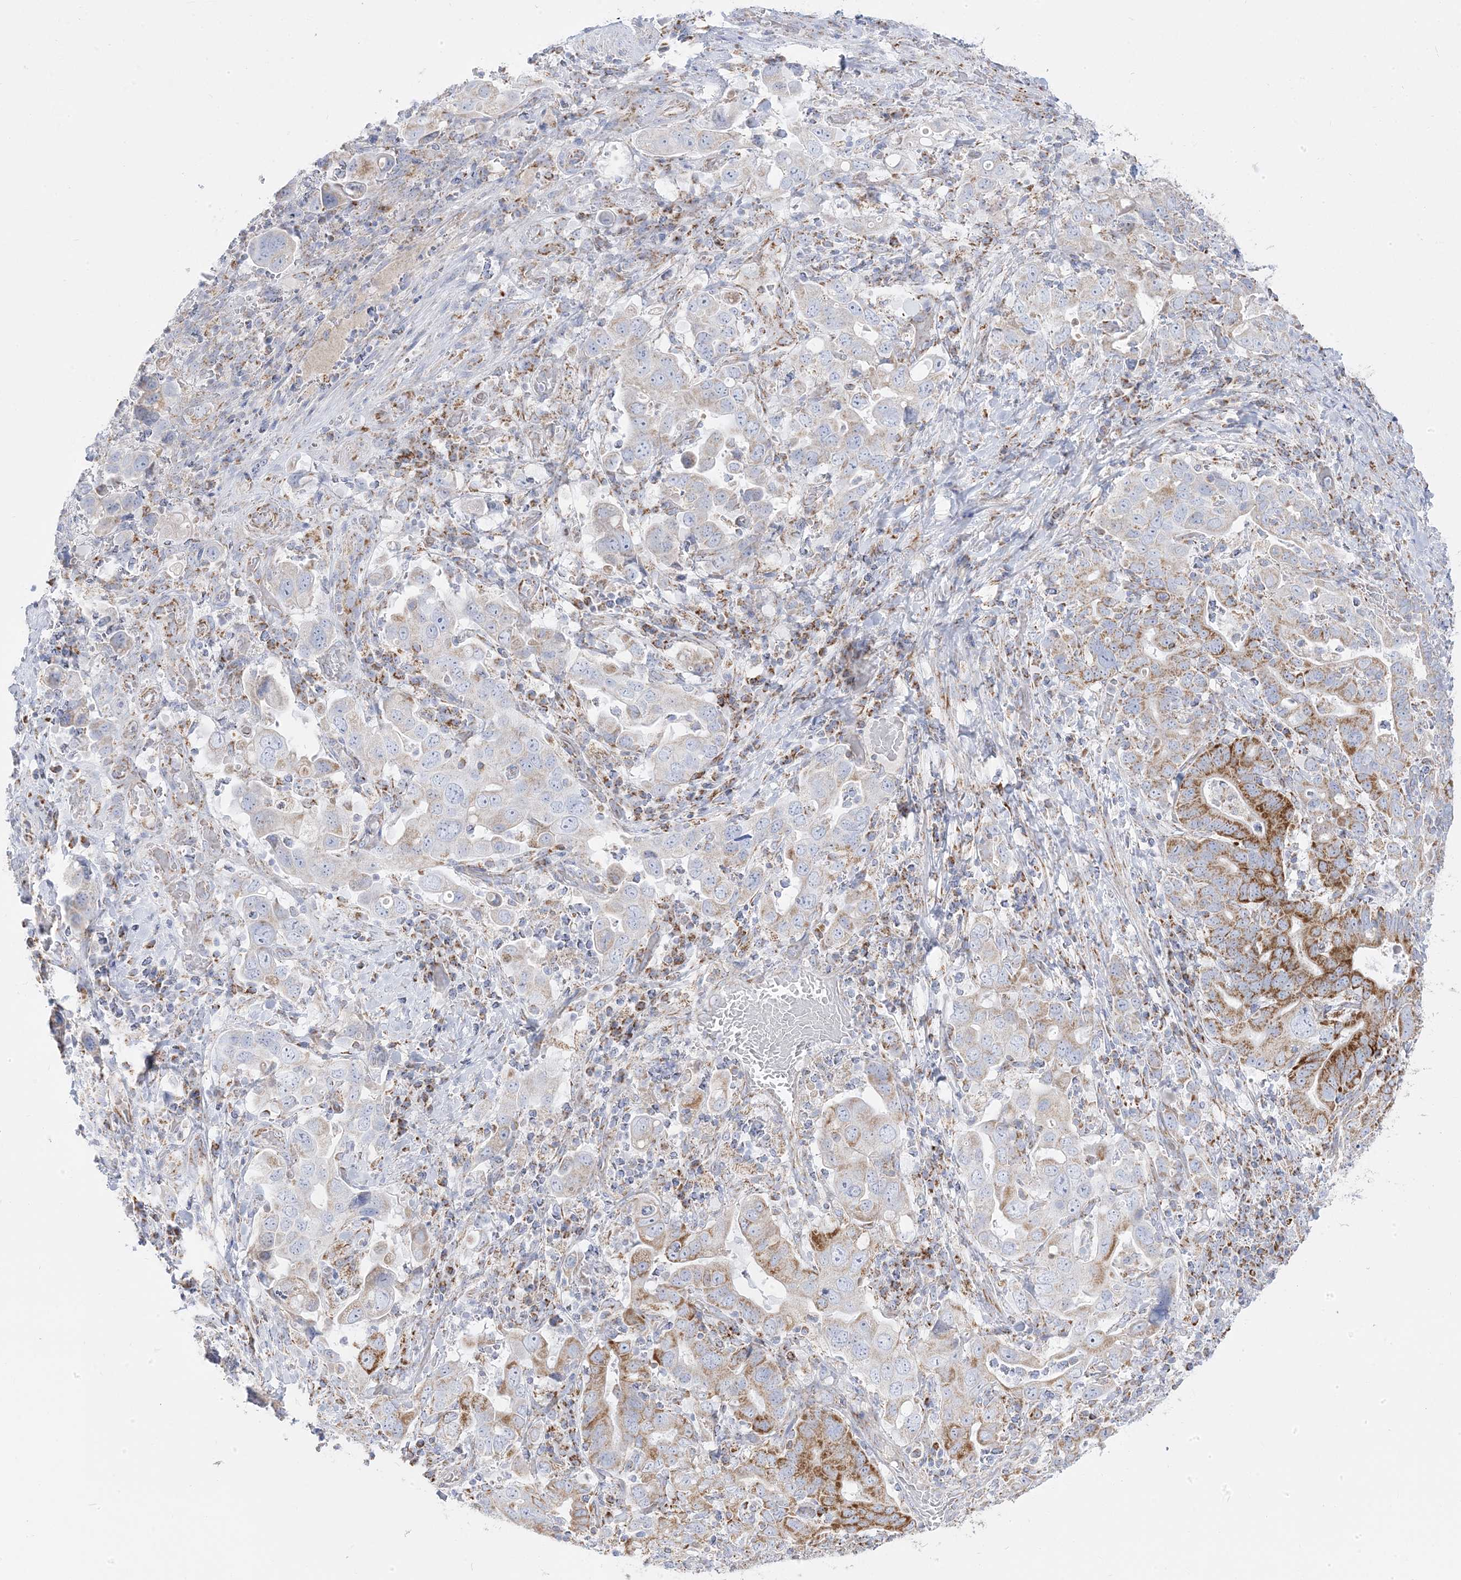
{"staining": {"intensity": "moderate", "quantity": "25%-75%", "location": "cytoplasmic/membranous"}, "tissue": "stomach cancer", "cell_type": "Tumor cells", "image_type": "cancer", "snomed": [{"axis": "morphology", "description": "Adenocarcinoma, NOS"}, {"axis": "topography", "description": "Stomach, upper"}], "caption": "Protein staining of stomach cancer tissue reveals moderate cytoplasmic/membranous positivity in approximately 25%-75% of tumor cells.", "gene": "PCCB", "patient": {"sex": "male", "age": 62}}